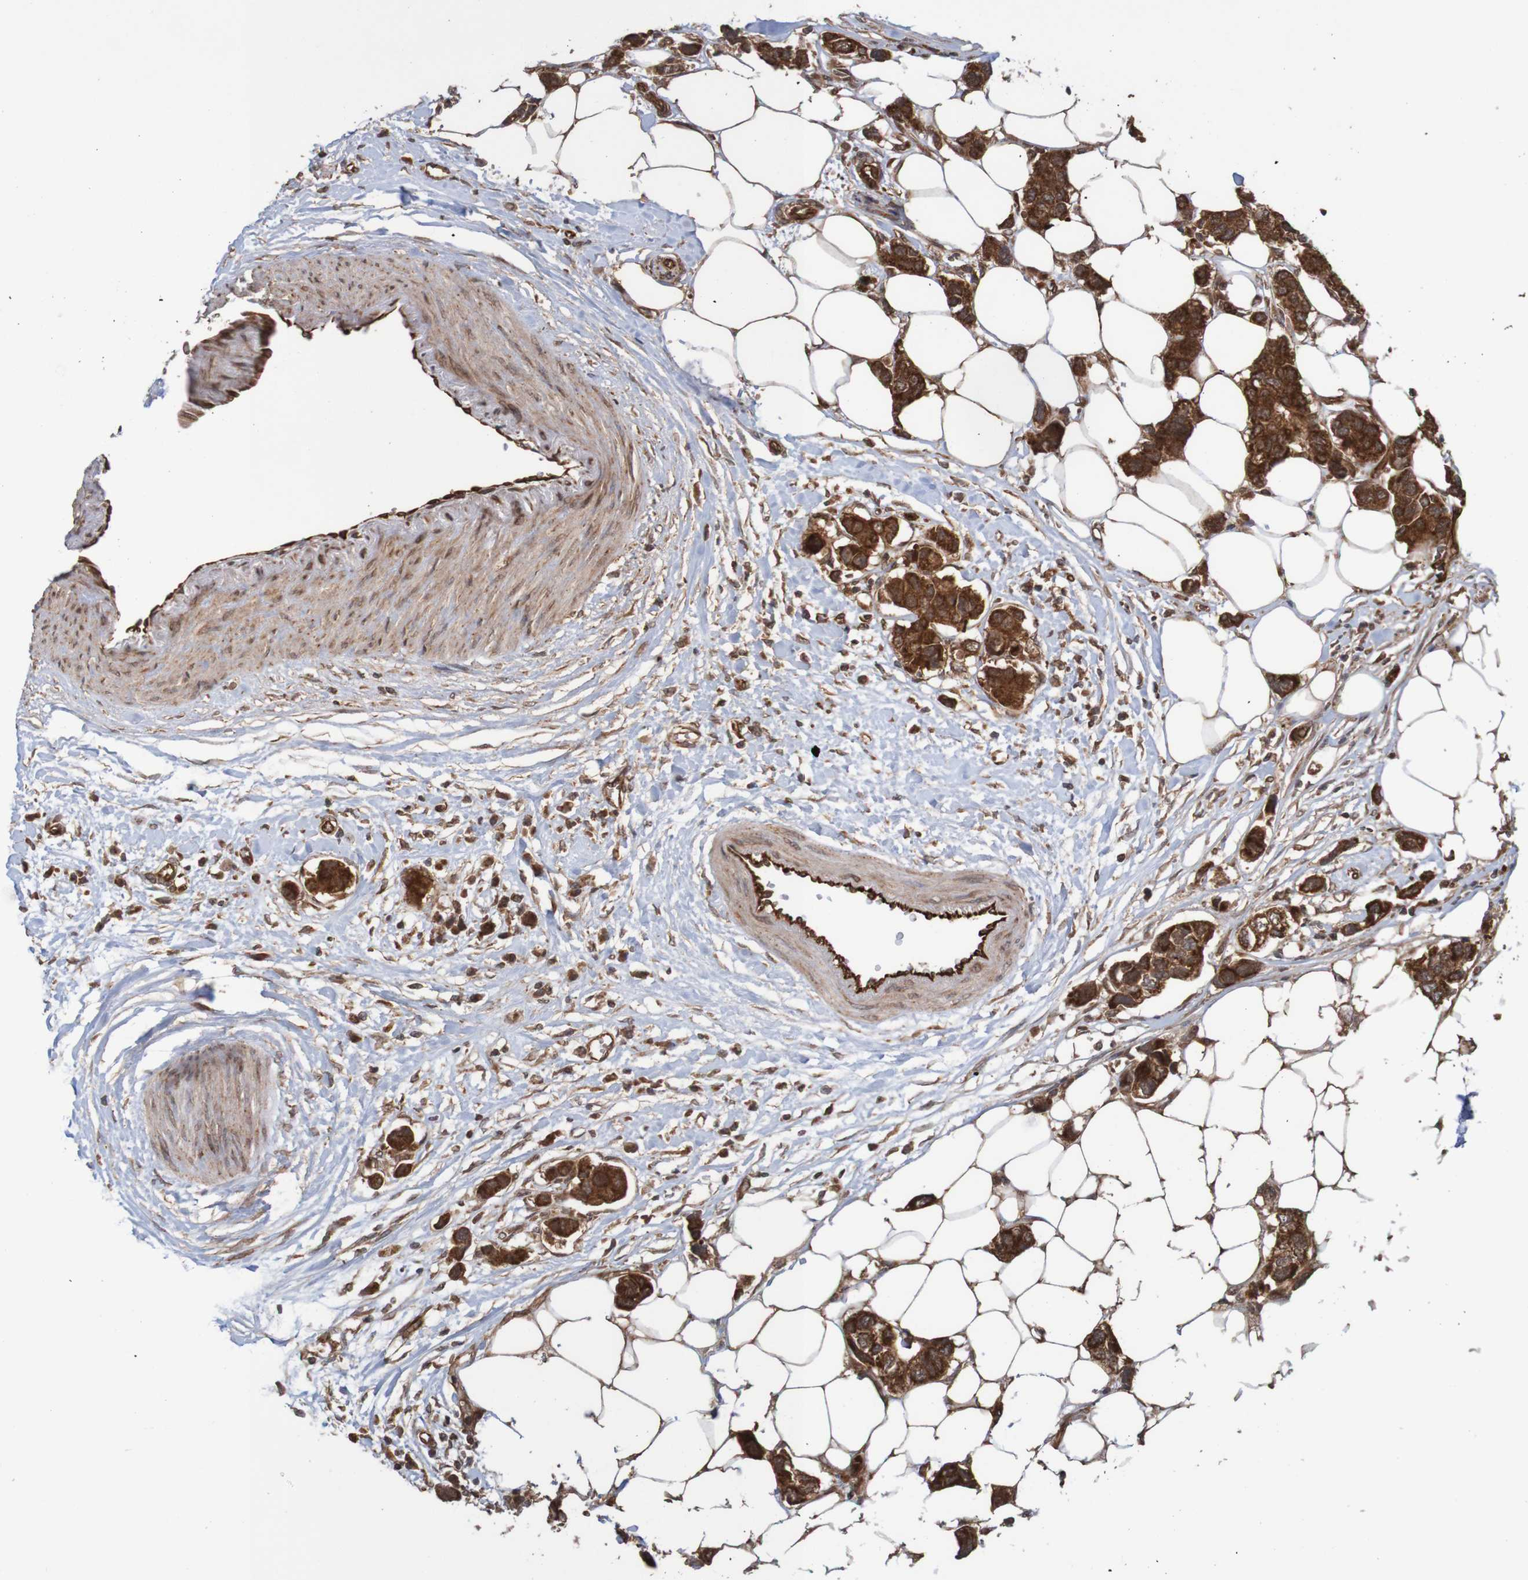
{"staining": {"intensity": "strong", "quantity": ">75%", "location": "cytoplasmic/membranous"}, "tissue": "breast cancer", "cell_type": "Tumor cells", "image_type": "cancer", "snomed": [{"axis": "morphology", "description": "Normal tissue, NOS"}, {"axis": "morphology", "description": "Duct carcinoma"}, {"axis": "topography", "description": "Breast"}], "caption": "High-magnification brightfield microscopy of breast invasive ductal carcinoma stained with DAB (3,3'-diaminobenzidine) (brown) and counterstained with hematoxylin (blue). tumor cells exhibit strong cytoplasmic/membranous expression is seen in about>75% of cells. (DAB (3,3'-diaminobenzidine) IHC, brown staining for protein, blue staining for nuclei).", "gene": "MRPL52", "patient": {"sex": "female", "age": 50}}